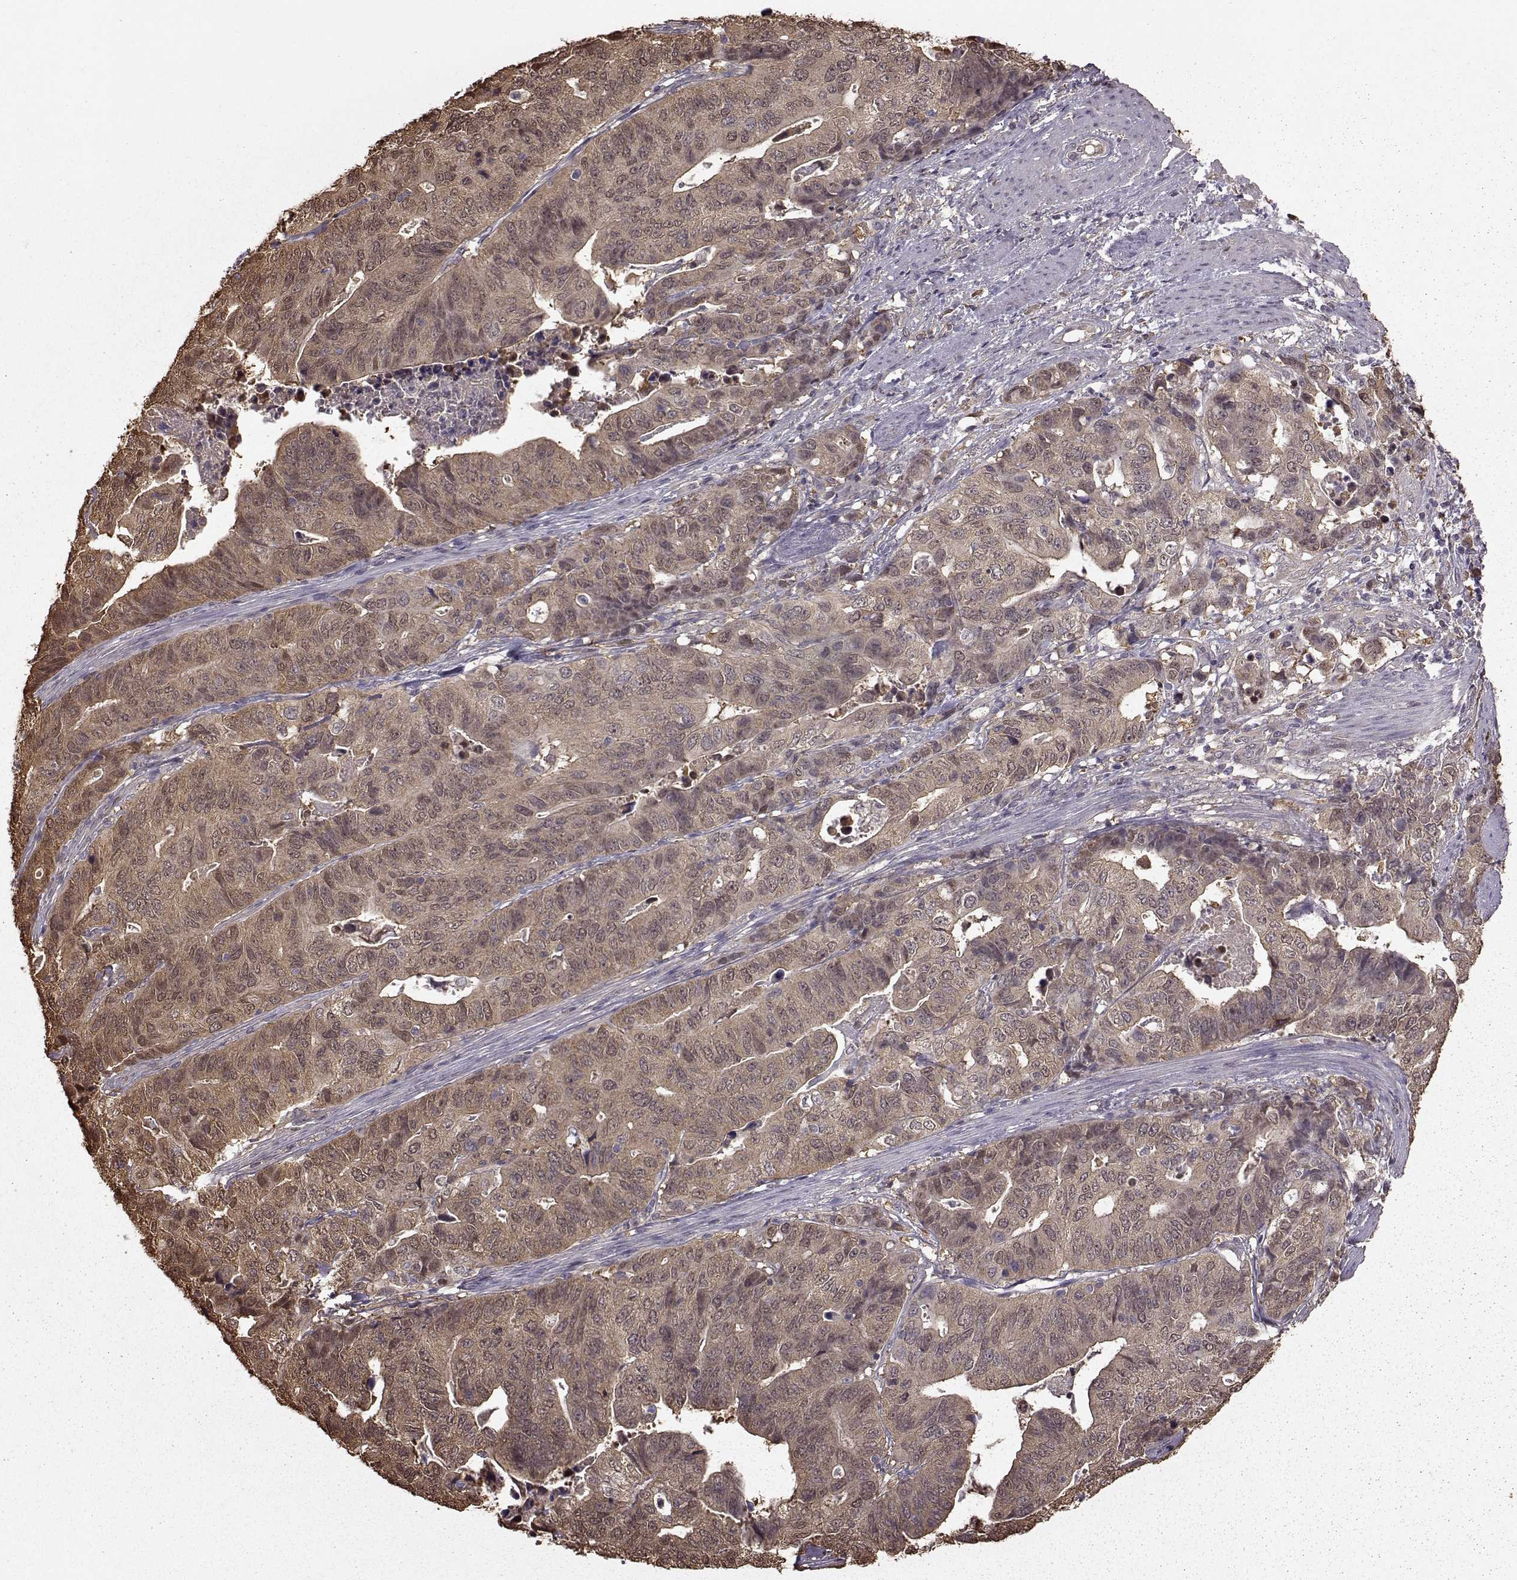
{"staining": {"intensity": "moderate", "quantity": "25%-75%", "location": "cytoplasmic/membranous"}, "tissue": "stomach cancer", "cell_type": "Tumor cells", "image_type": "cancer", "snomed": [{"axis": "morphology", "description": "Adenocarcinoma, NOS"}, {"axis": "topography", "description": "Stomach, upper"}], "caption": "Stomach cancer stained with immunohistochemistry exhibits moderate cytoplasmic/membranous staining in approximately 25%-75% of tumor cells.", "gene": "NME1-NME2", "patient": {"sex": "female", "age": 67}}